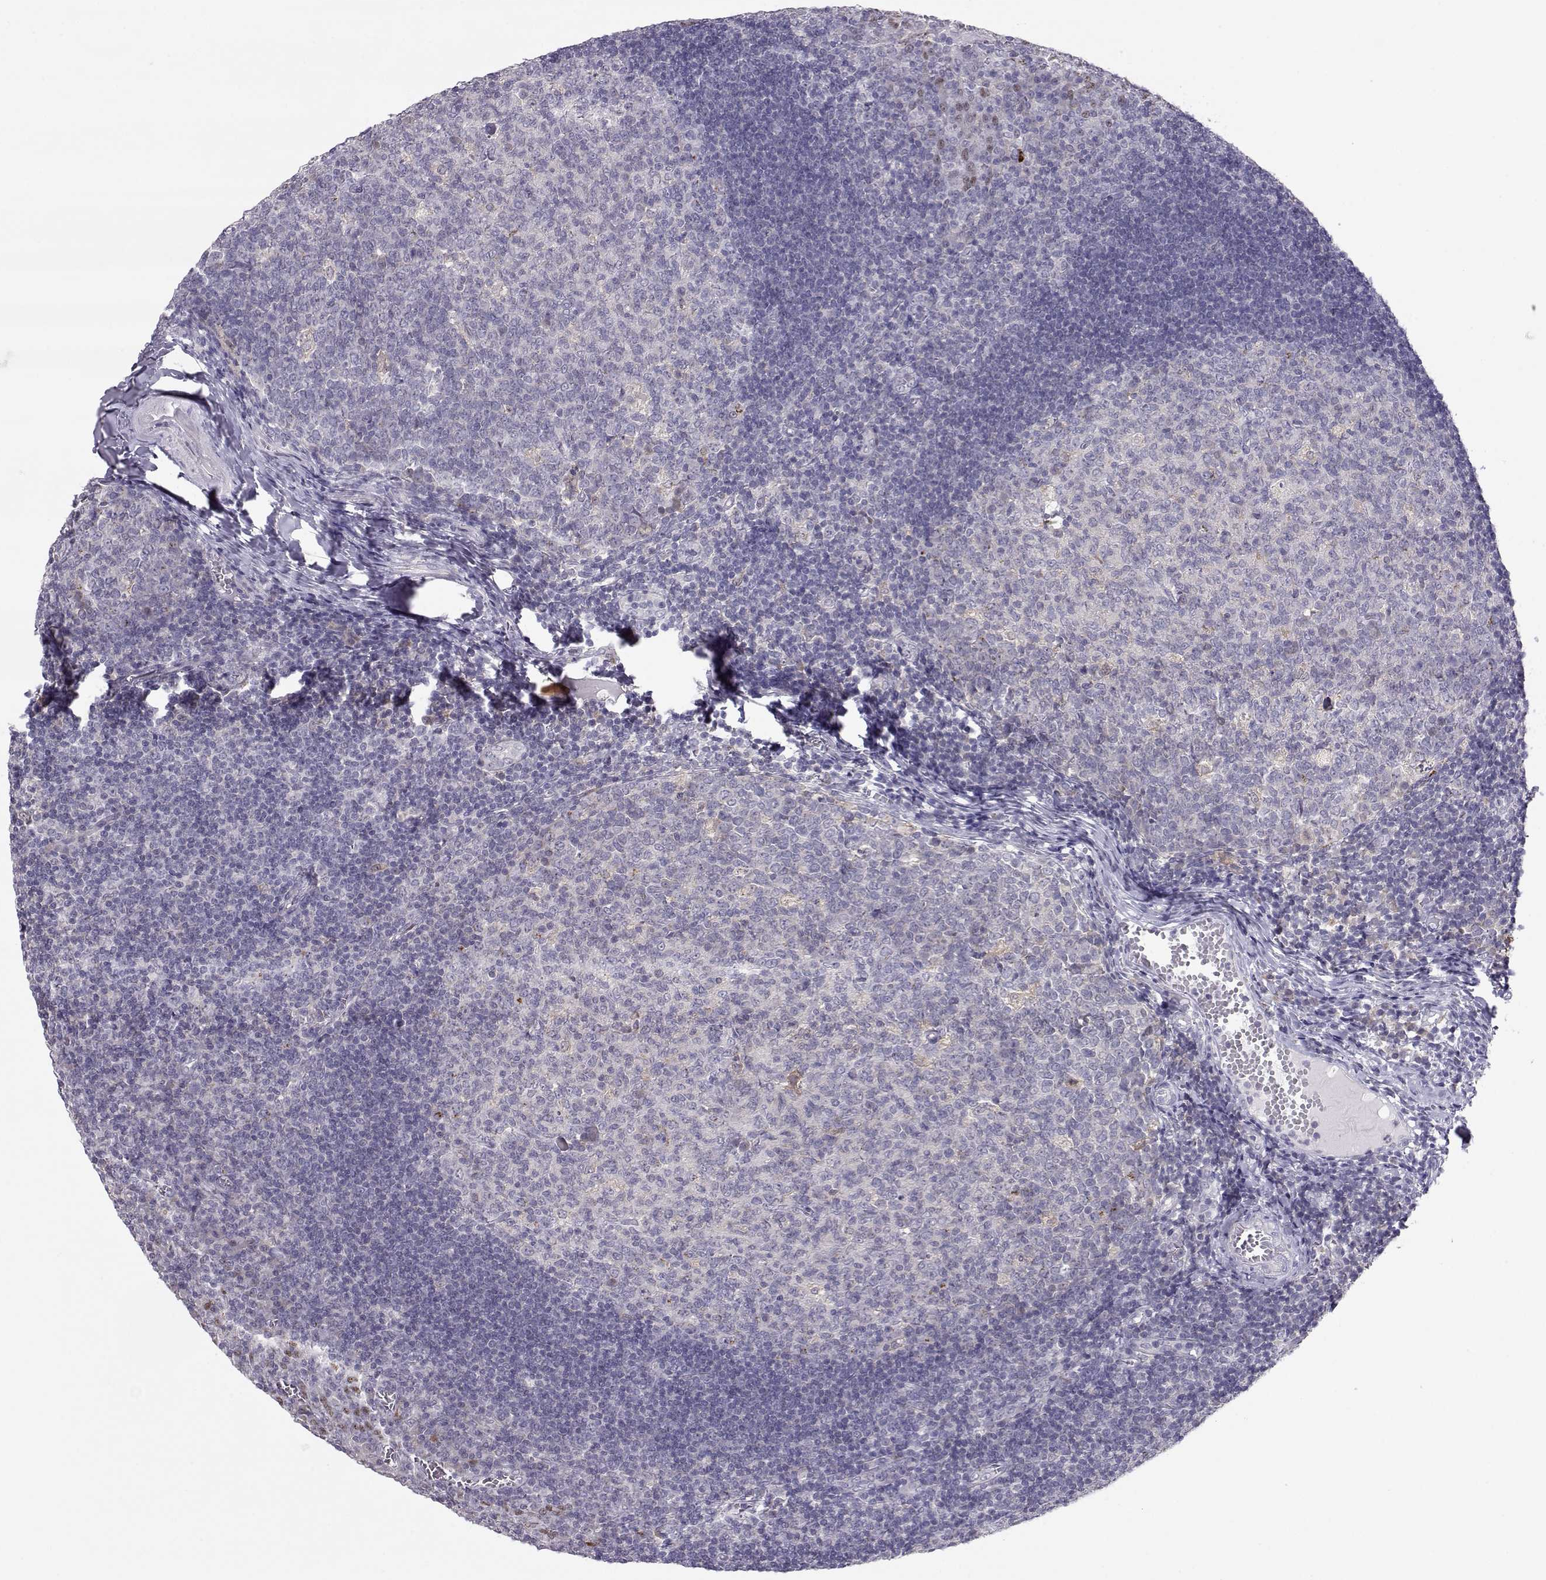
{"staining": {"intensity": "negative", "quantity": "none", "location": "none"}, "tissue": "tonsil", "cell_type": "Germinal center cells", "image_type": "normal", "snomed": [{"axis": "morphology", "description": "Normal tissue, NOS"}, {"axis": "topography", "description": "Tonsil"}], "caption": "IHC micrograph of normal tonsil: human tonsil stained with DAB (3,3'-diaminobenzidine) displays no significant protein staining in germinal center cells. Nuclei are stained in blue.", "gene": "NPVF", "patient": {"sex": "female", "age": 13}}